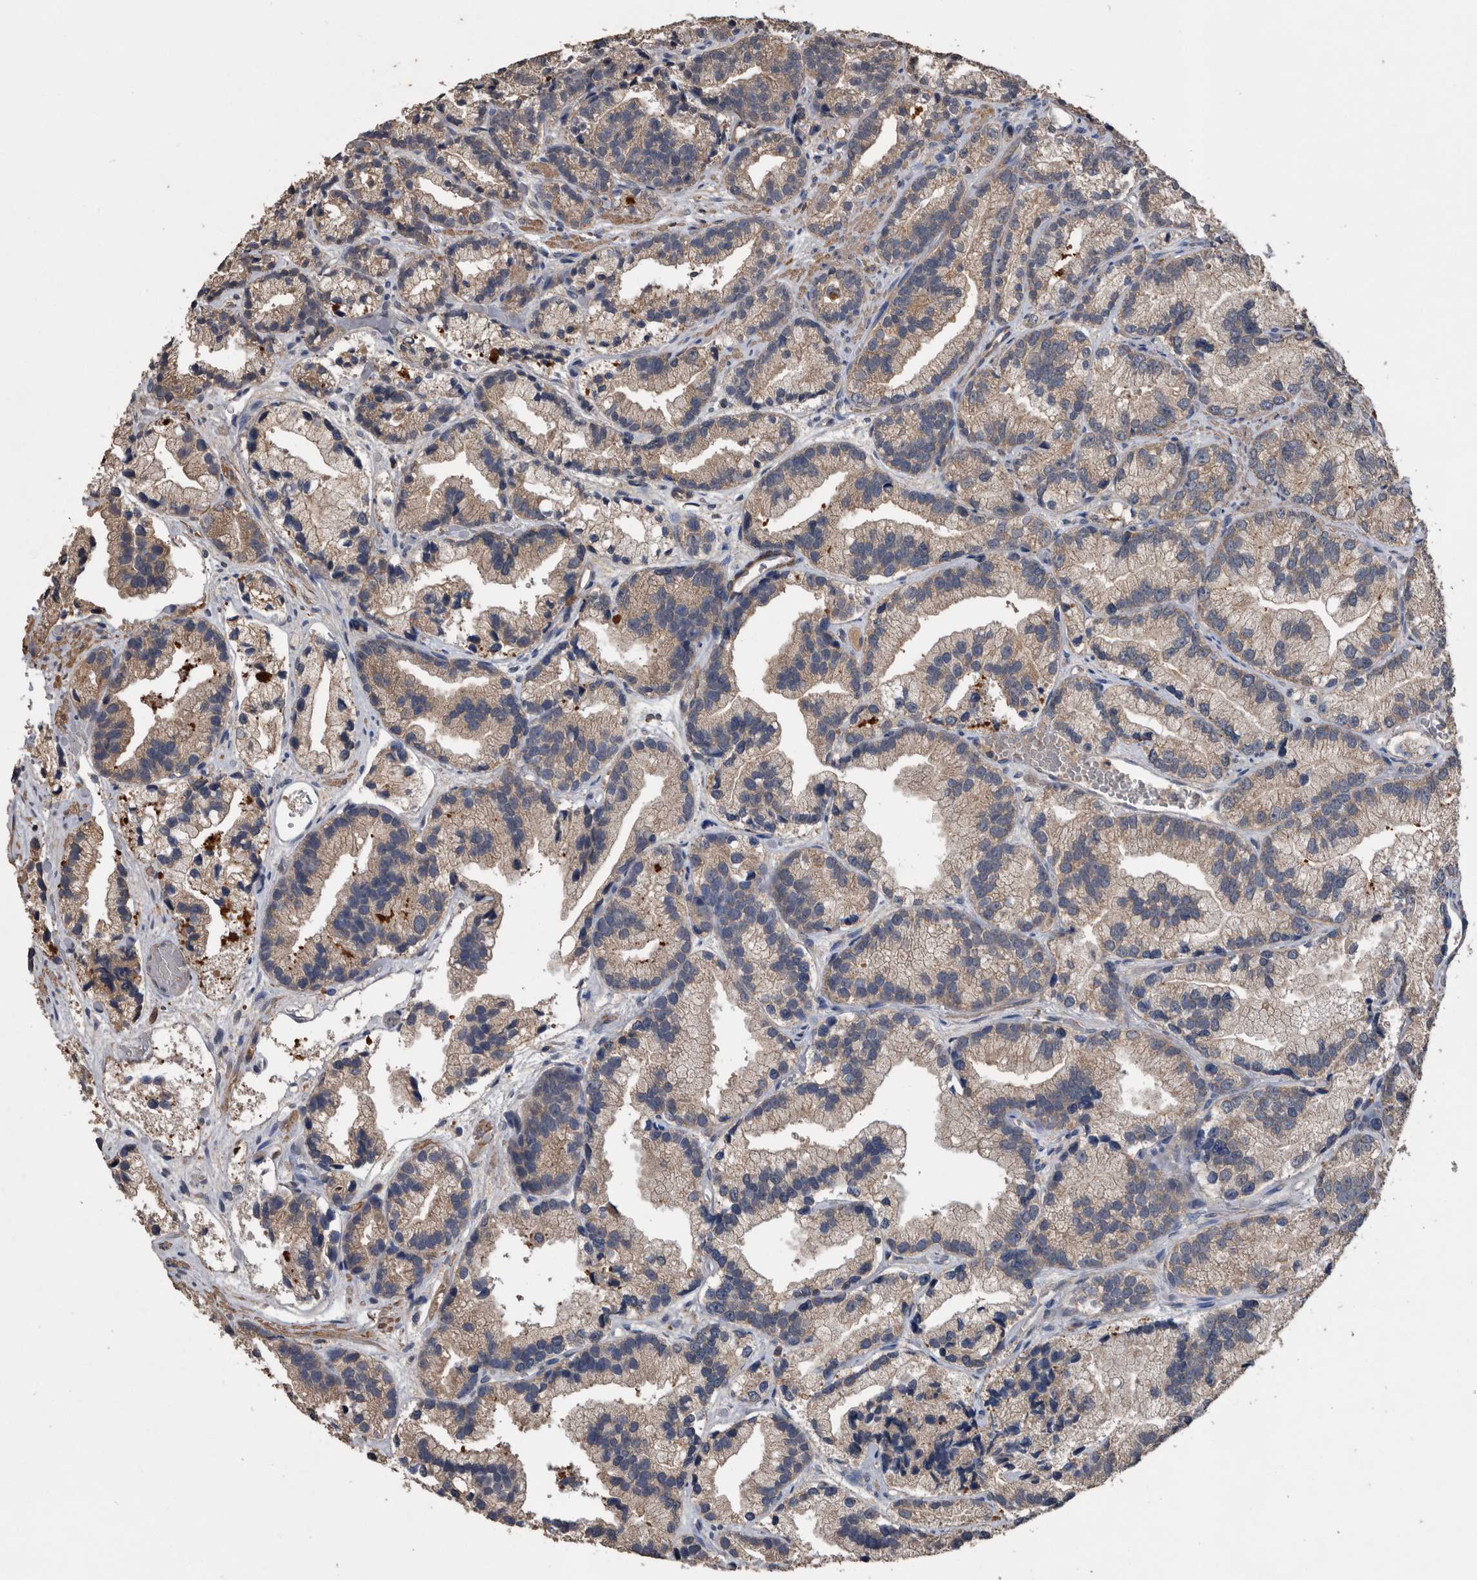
{"staining": {"intensity": "weak", "quantity": ">75%", "location": "cytoplasmic/membranous"}, "tissue": "prostate cancer", "cell_type": "Tumor cells", "image_type": "cancer", "snomed": [{"axis": "morphology", "description": "Adenocarcinoma, Low grade"}, {"axis": "topography", "description": "Prostate"}], "caption": "Prostate cancer (low-grade adenocarcinoma) tissue displays weak cytoplasmic/membranous positivity in approximately >75% of tumor cells, visualized by immunohistochemistry.", "gene": "NRBP1", "patient": {"sex": "male", "age": 89}}